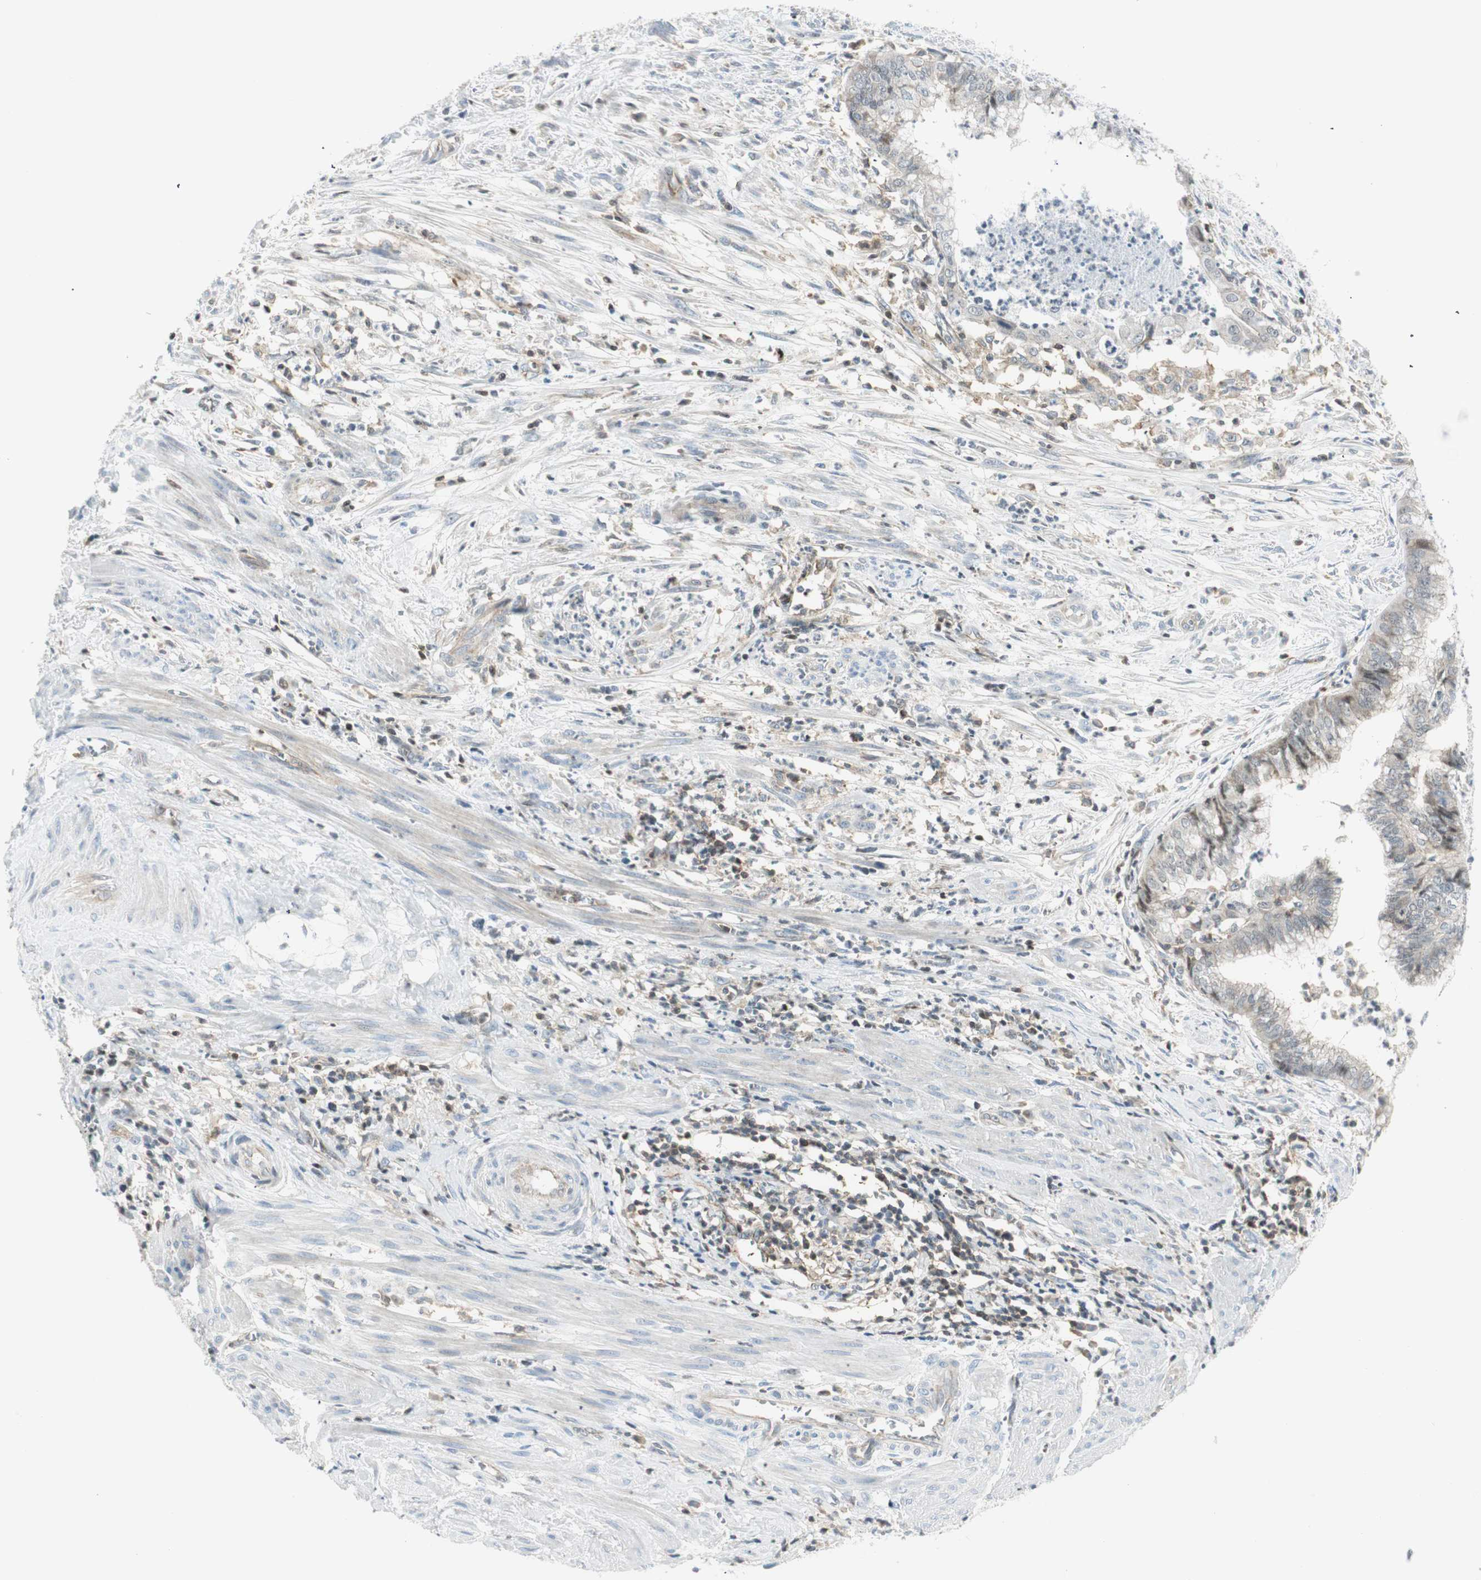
{"staining": {"intensity": "negative", "quantity": "none", "location": "none"}, "tissue": "endometrial cancer", "cell_type": "Tumor cells", "image_type": "cancer", "snomed": [{"axis": "morphology", "description": "Necrosis, NOS"}, {"axis": "morphology", "description": "Adenocarcinoma, NOS"}, {"axis": "topography", "description": "Endometrium"}], "caption": "The immunohistochemistry histopathology image has no significant positivity in tumor cells of adenocarcinoma (endometrial) tissue.", "gene": "PPP1CA", "patient": {"sex": "female", "age": 79}}